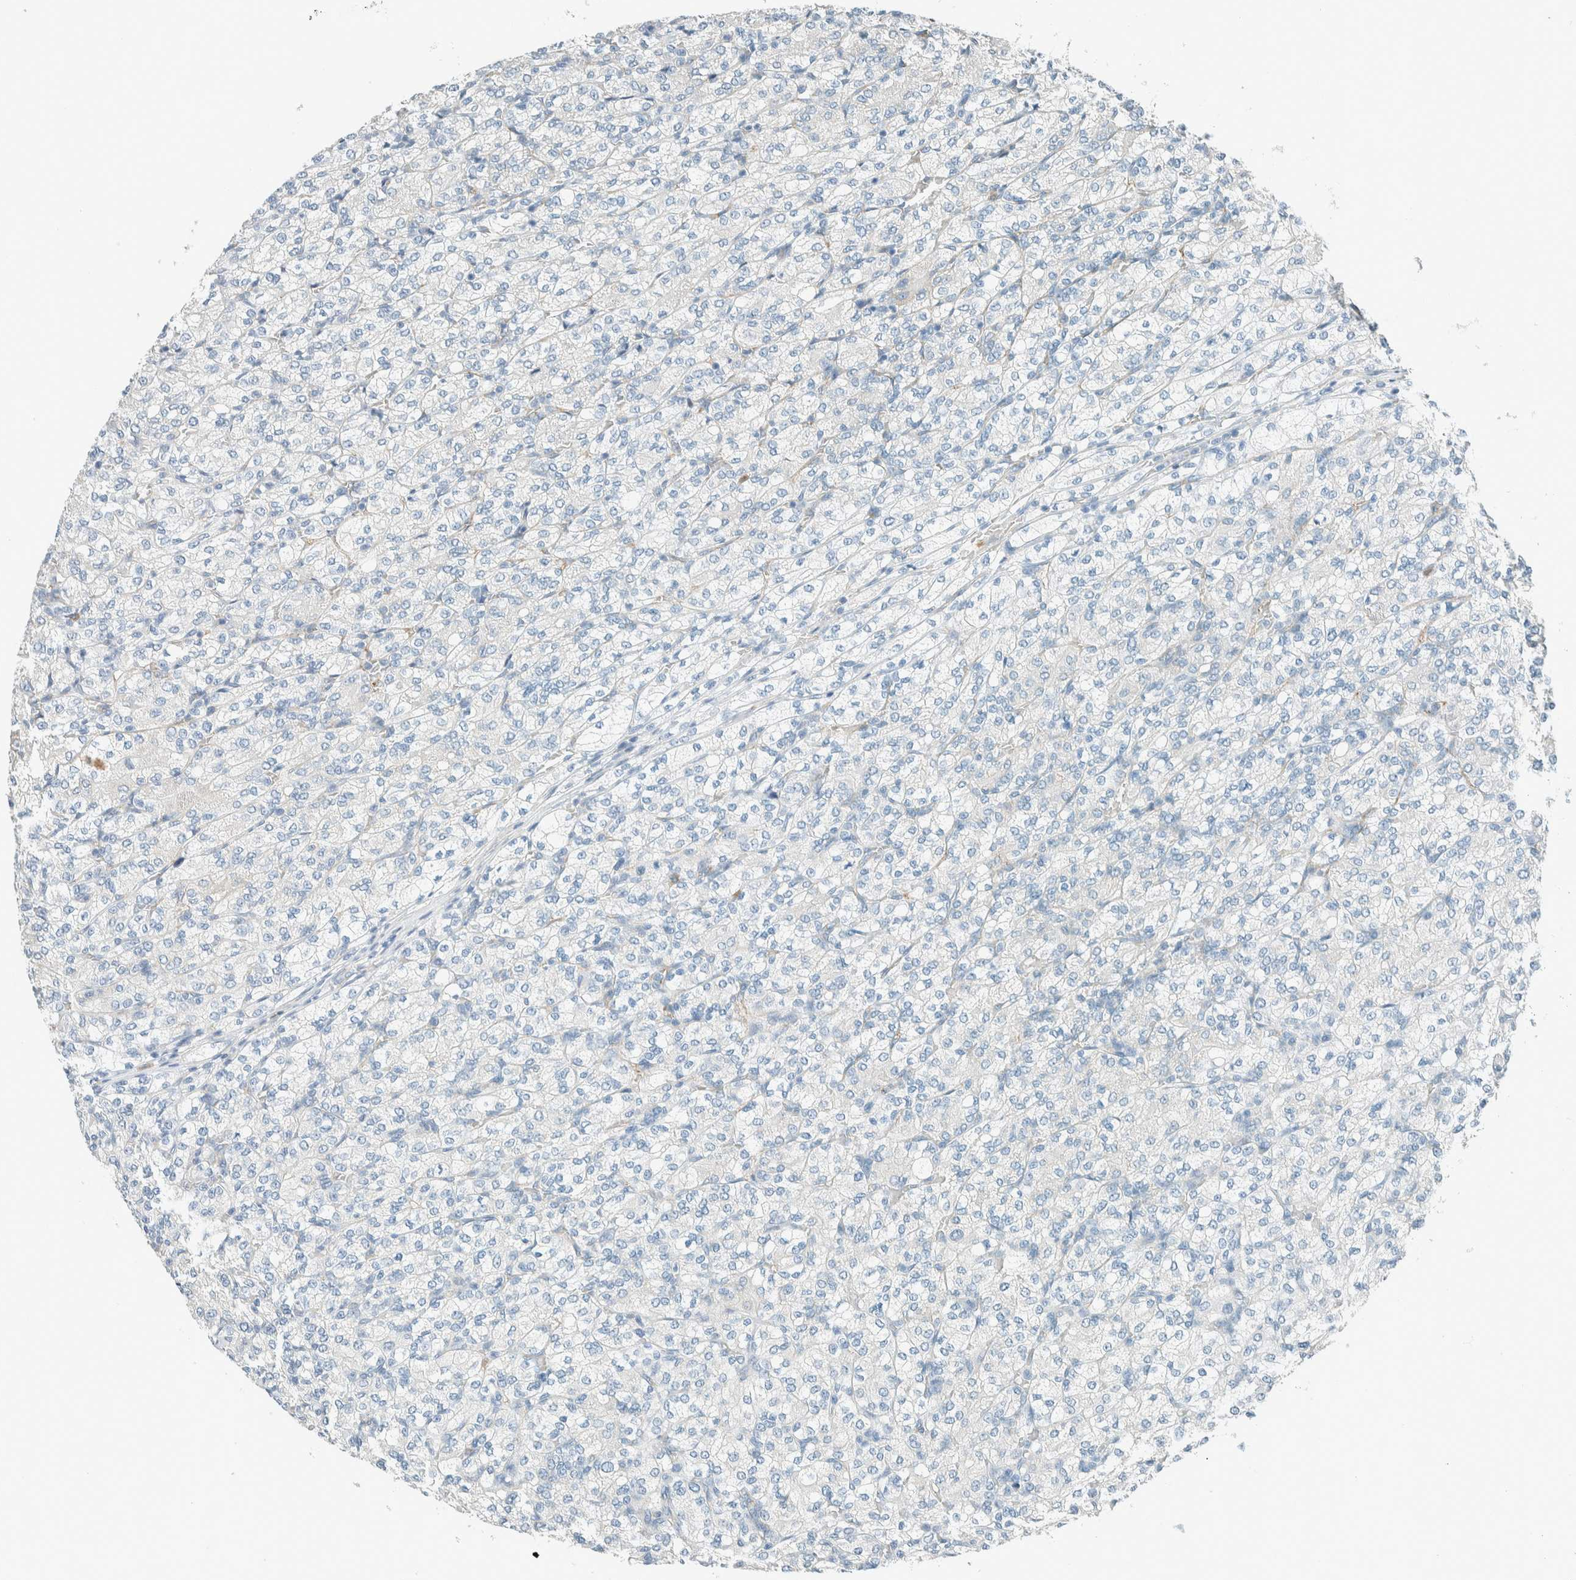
{"staining": {"intensity": "negative", "quantity": "none", "location": "none"}, "tissue": "renal cancer", "cell_type": "Tumor cells", "image_type": "cancer", "snomed": [{"axis": "morphology", "description": "Adenocarcinoma, NOS"}, {"axis": "topography", "description": "Kidney"}], "caption": "This photomicrograph is of adenocarcinoma (renal) stained with IHC to label a protein in brown with the nuclei are counter-stained blue. There is no staining in tumor cells. (DAB (3,3'-diaminobenzidine) immunohistochemistry (IHC), high magnification).", "gene": "SLFN12", "patient": {"sex": "male", "age": 77}}